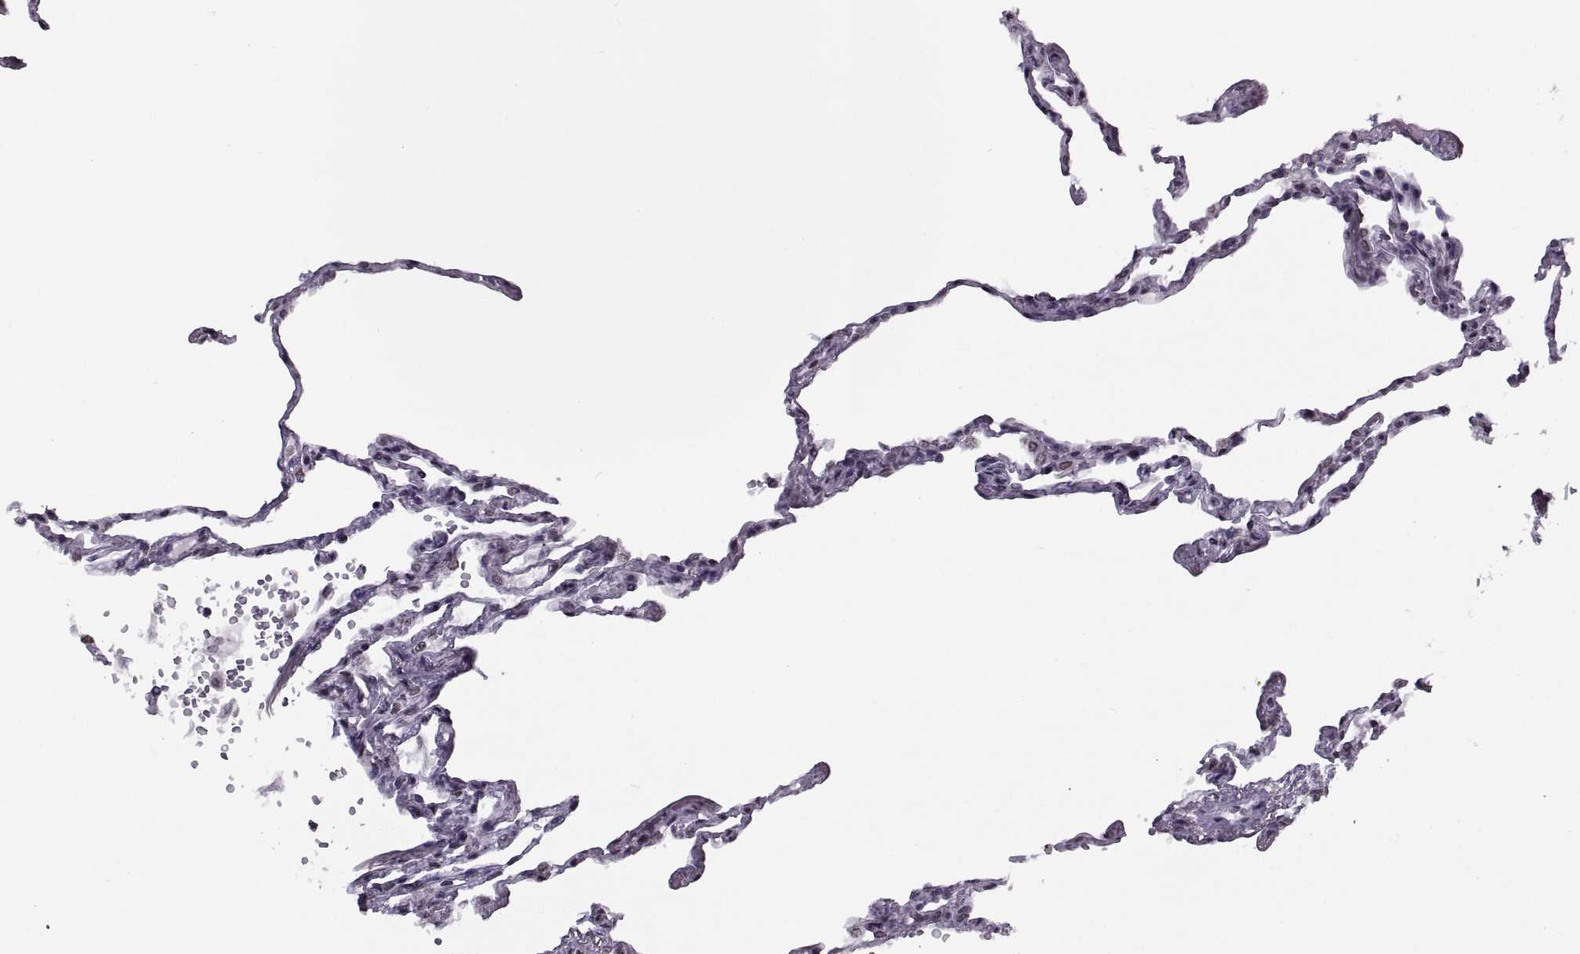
{"staining": {"intensity": "negative", "quantity": "none", "location": "none"}, "tissue": "lung", "cell_type": "Alveolar cells", "image_type": "normal", "snomed": [{"axis": "morphology", "description": "Normal tissue, NOS"}, {"axis": "topography", "description": "Lung"}], "caption": "Immunohistochemistry micrograph of unremarkable lung stained for a protein (brown), which demonstrates no staining in alveolar cells.", "gene": "H1", "patient": {"sex": "male", "age": 78}}